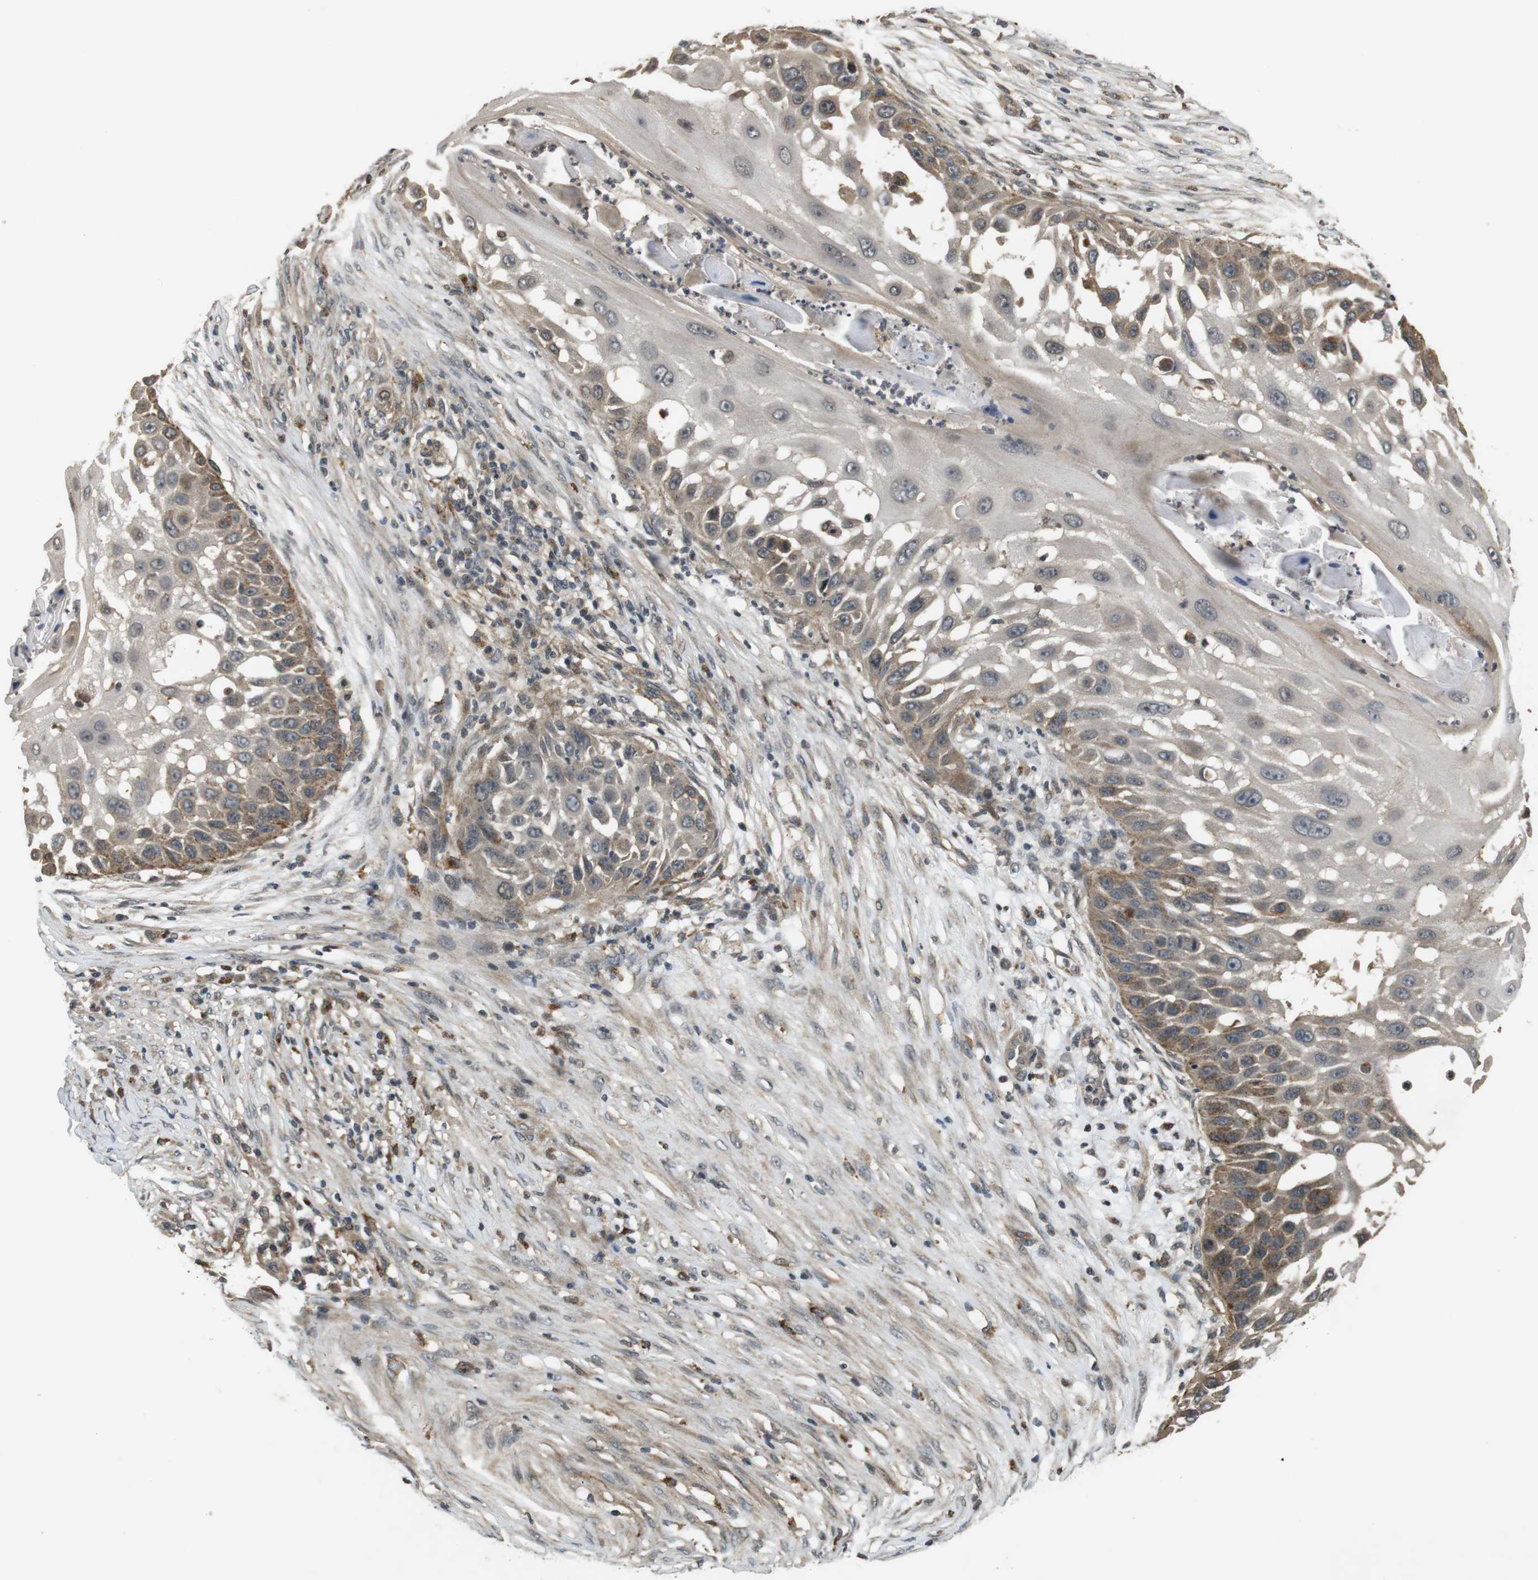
{"staining": {"intensity": "moderate", "quantity": ">75%", "location": "cytoplasmic/membranous,nuclear"}, "tissue": "skin cancer", "cell_type": "Tumor cells", "image_type": "cancer", "snomed": [{"axis": "morphology", "description": "Squamous cell carcinoma, NOS"}, {"axis": "topography", "description": "Skin"}], "caption": "Immunohistochemical staining of skin squamous cell carcinoma reveals medium levels of moderate cytoplasmic/membranous and nuclear positivity in about >75% of tumor cells.", "gene": "FZD10", "patient": {"sex": "female", "age": 44}}